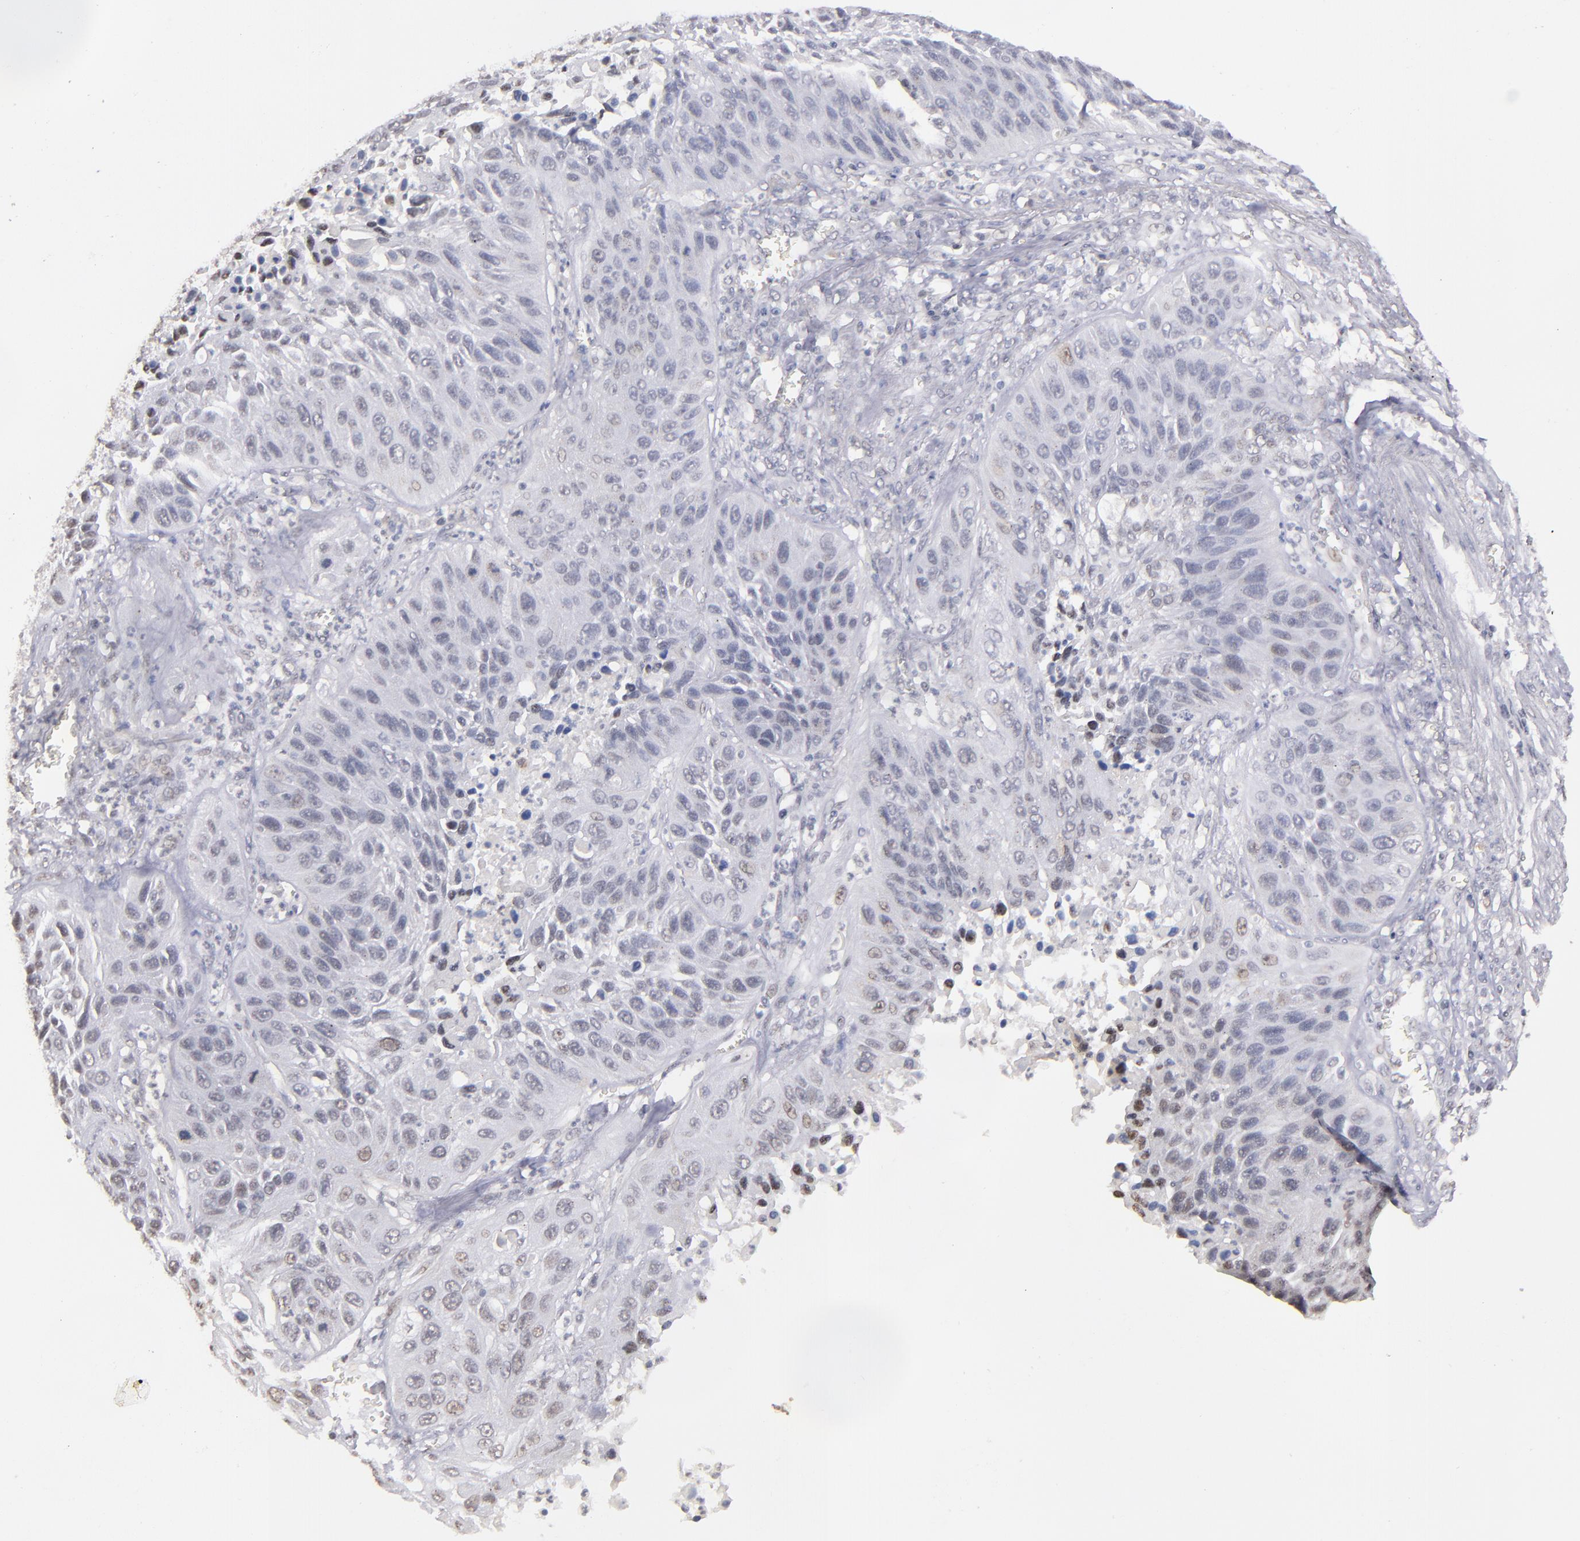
{"staining": {"intensity": "weak", "quantity": "<25%", "location": "nuclear"}, "tissue": "lung cancer", "cell_type": "Tumor cells", "image_type": "cancer", "snomed": [{"axis": "morphology", "description": "Squamous cell carcinoma, NOS"}, {"axis": "topography", "description": "Lung"}], "caption": "Tumor cells are negative for protein expression in human squamous cell carcinoma (lung).", "gene": "NRXN3", "patient": {"sex": "female", "age": 76}}